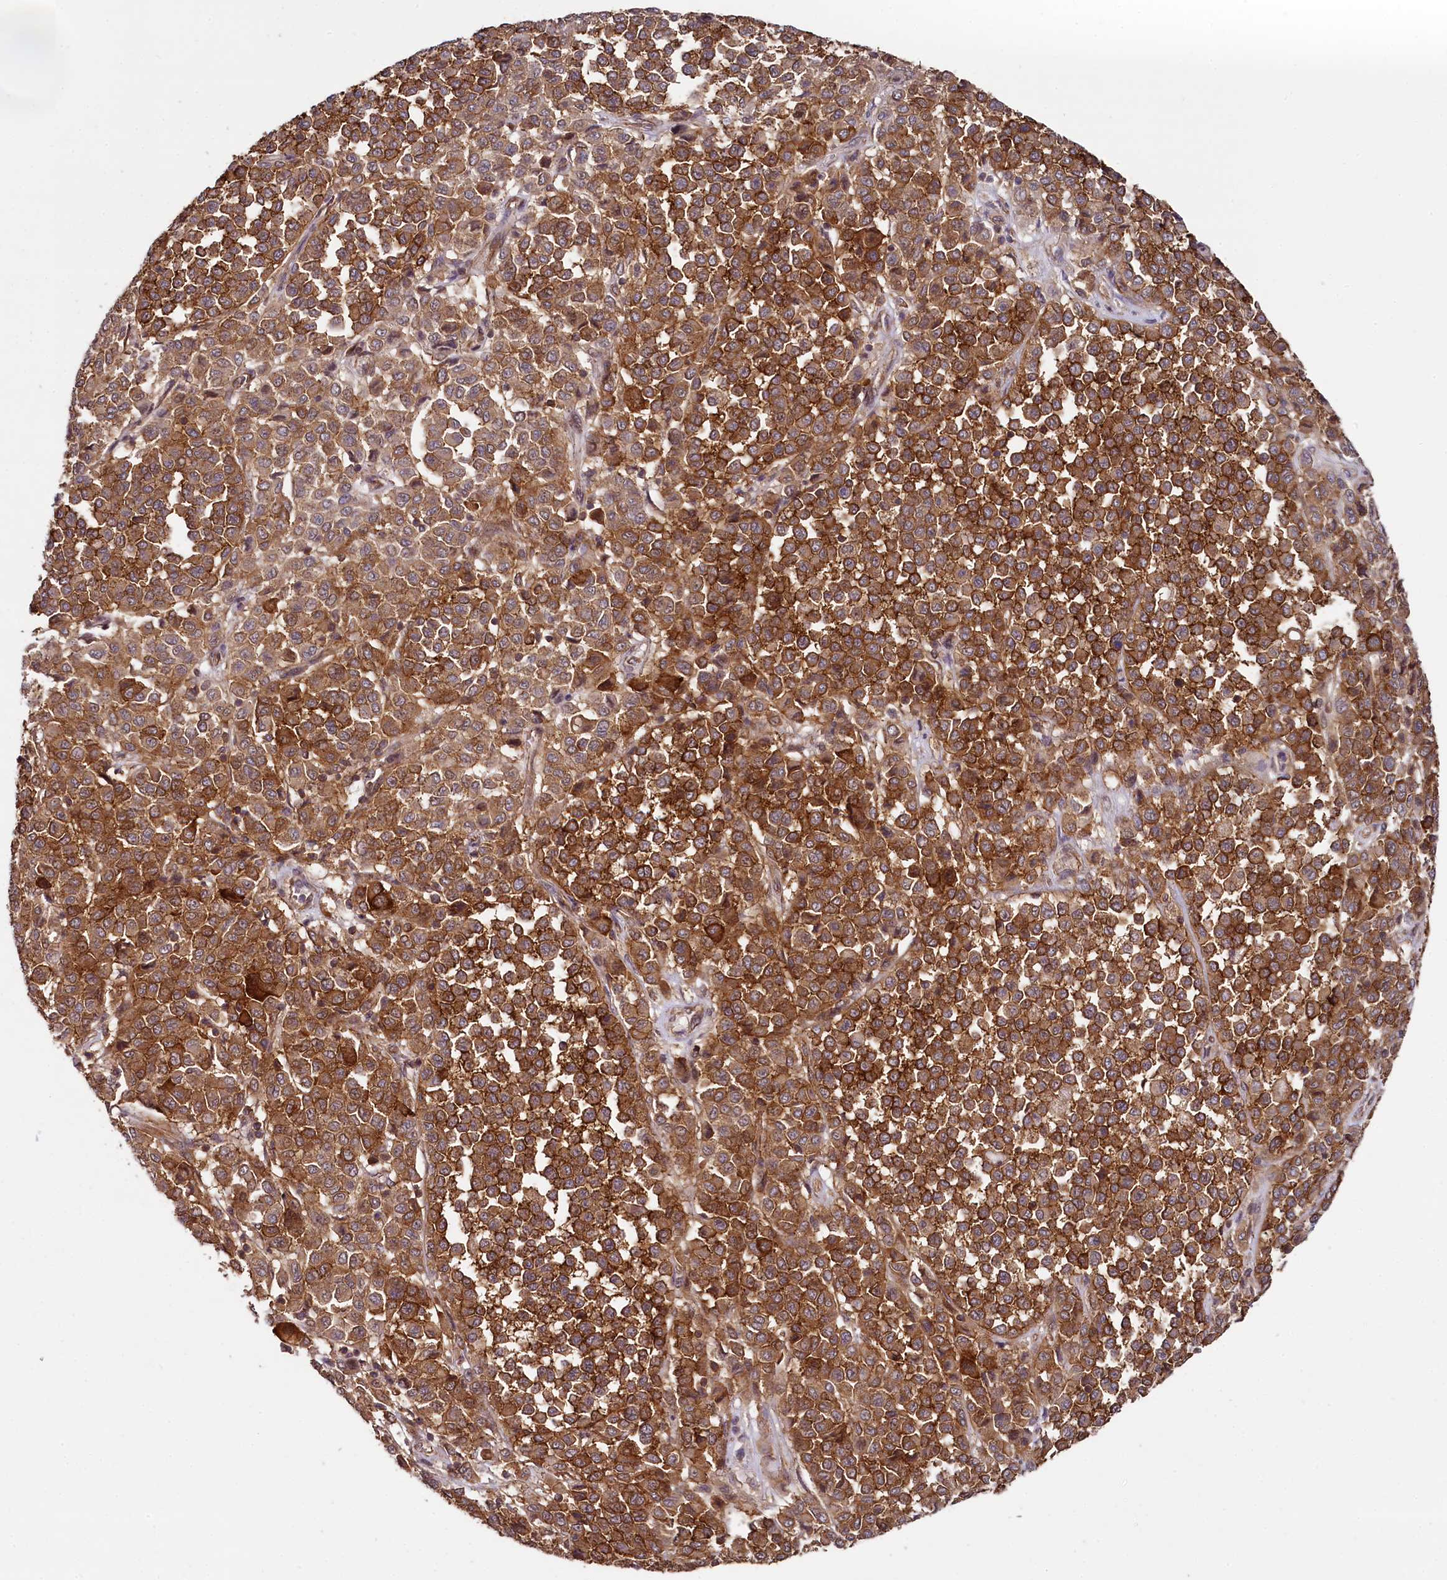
{"staining": {"intensity": "strong", "quantity": ">75%", "location": "cytoplasmic/membranous"}, "tissue": "melanoma", "cell_type": "Tumor cells", "image_type": "cancer", "snomed": [{"axis": "morphology", "description": "Malignant melanoma, Metastatic site"}, {"axis": "topography", "description": "Pancreas"}], "caption": "This is a photomicrograph of IHC staining of melanoma, which shows strong positivity in the cytoplasmic/membranous of tumor cells.", "gene": "SVIP", "patient": {"sex": "female", "age": 30}}